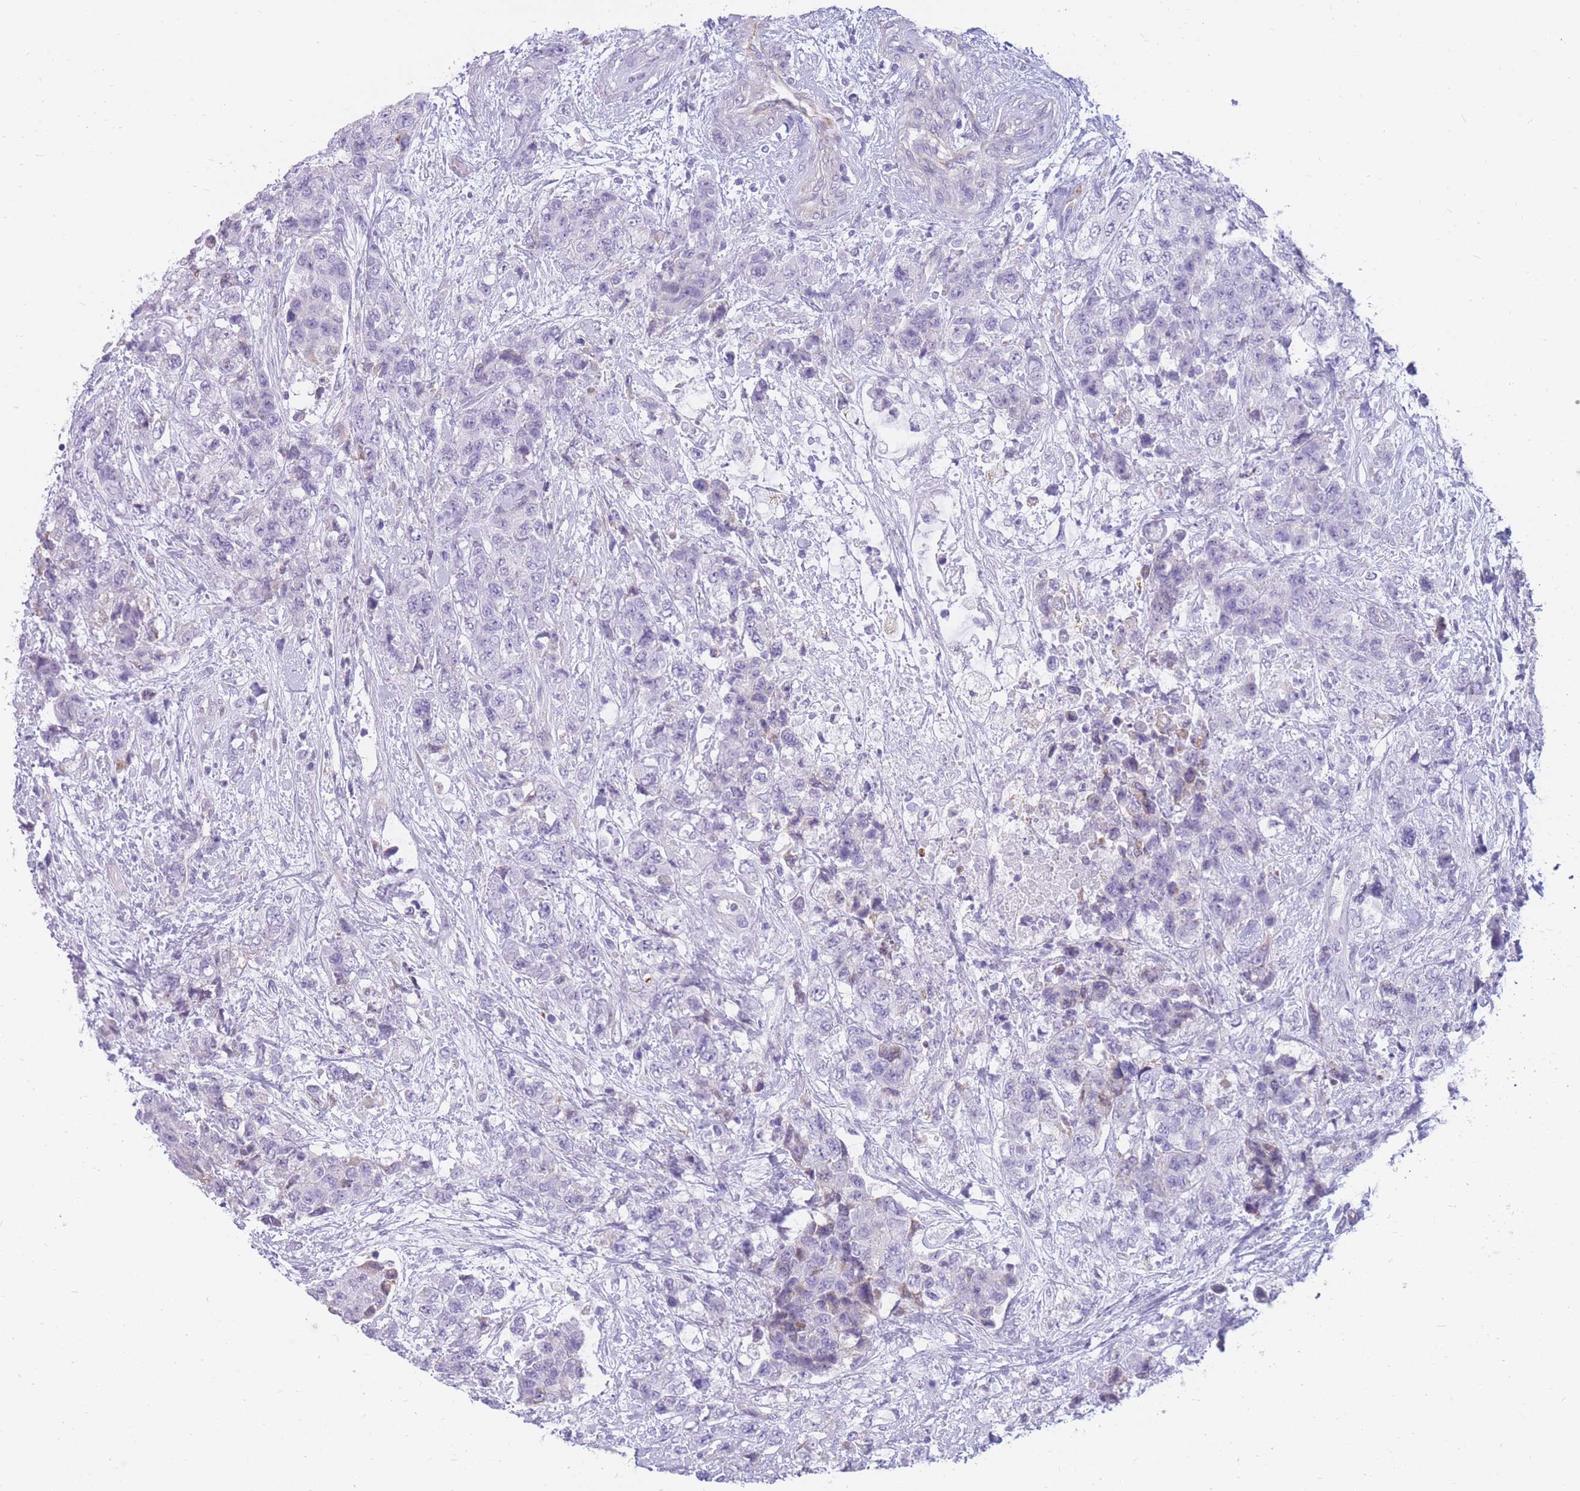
{"staining": {"intensity": "negative", "quantity": "none", "location": "none"}, "tissue": "urothelial cancer", "cell_type": "Tumor cells", "image_type": "cancer", "snomed": [{"axis": "morphology", "description": "Urothelial carcinoma, High grade"}, {"axis": "topography", "description": "Urinary bladder"}], "caption": "Human urothelial cancer stained for a protein using immunohistochemistry (IHC) demonstrates no staining in tumor cells.", "gene": "MTSS2", "patient": {"sex": "female", "age": 78}}